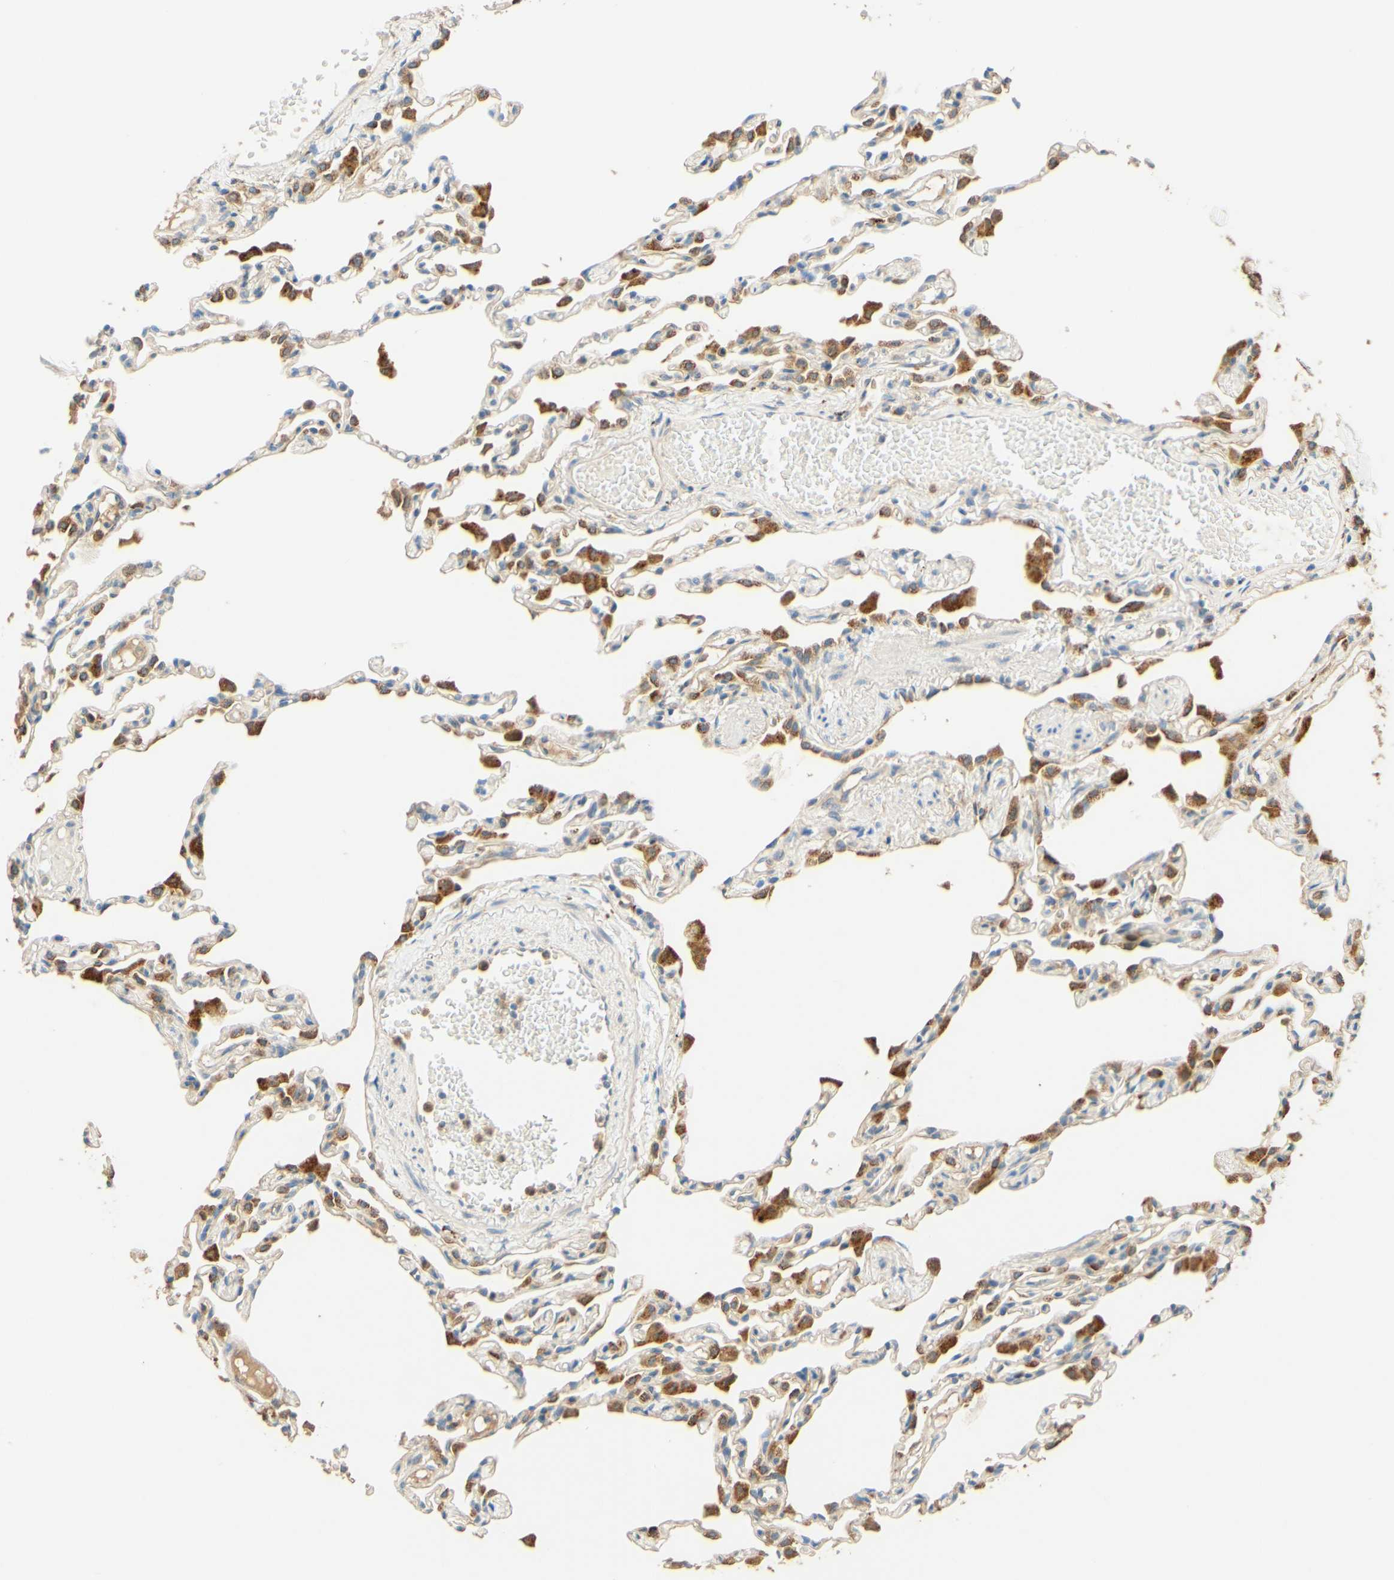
{"staining": {"intensity": "moderate", "quantity": "25%-75%", "location": "cytoplasmic/membranous"}, "tissue": "lung", "cell_type": "Alveolar cells", "image_type": "normal", "snomed": [{"axis": "morphology", "description": "Normal tissue, NOS"}, {"axis": "topography", "description": "Lung"}], "caption": "Alveolar cells display medium levels of moderate cytoplasmic/membranous expression in about 25%-75% of cells in unremarkable lung.", "gene": "ENTREP2", "patient": {"sex": "female", "age": 49}}